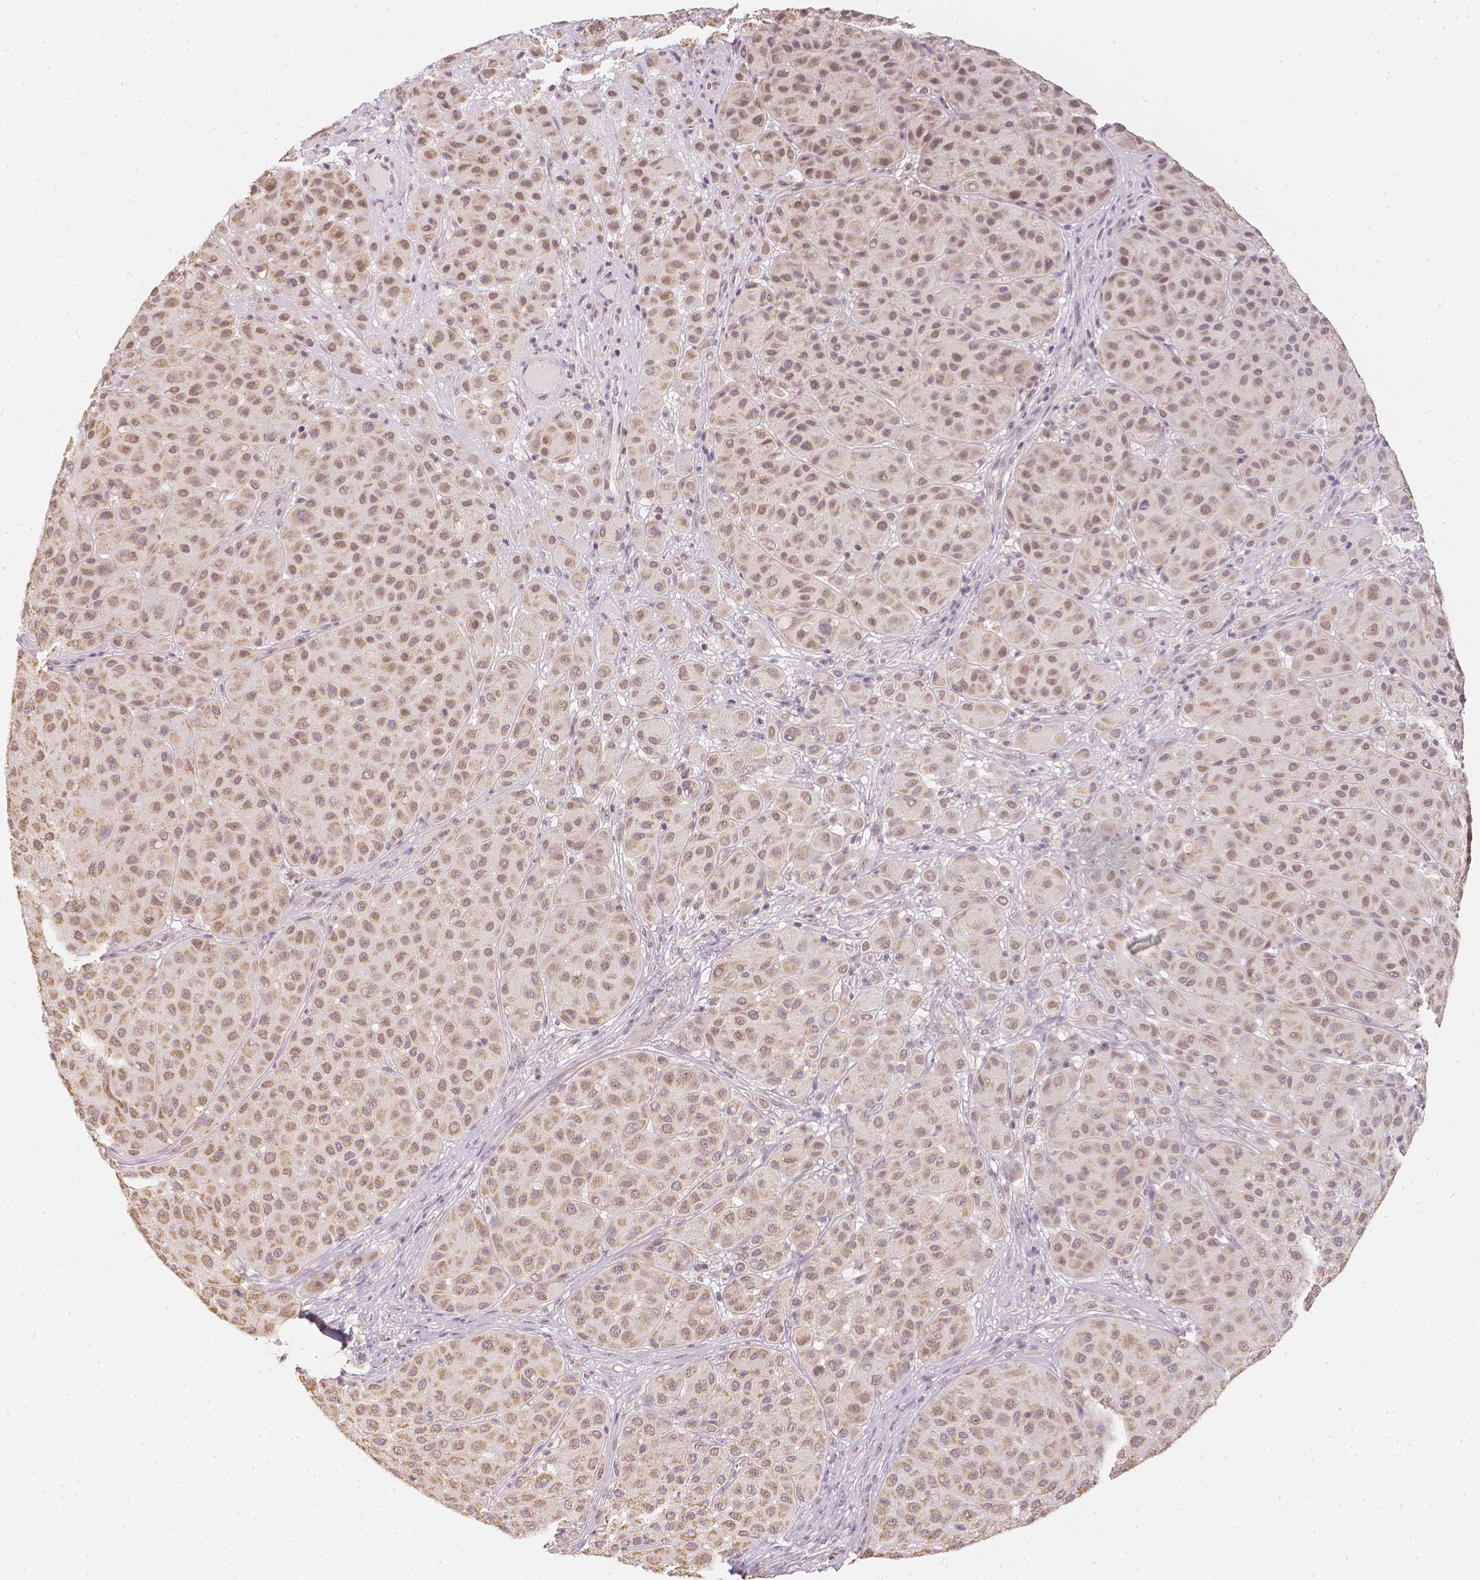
{"staining": {"intensity": "moderate", "quantity": ">75%", "location": "cytoplasmic/membranous,nuclear"}, "tissue": "melanoma", "cell_type": "Tumor cells", "image_type": "cancer", "snomed": [{"axis": "morphology", "description": "Malignant melanoma, Metastatic site"}, {"axis": "topography", "description": "Smooth muscle"}], "caption": "A brown stain highlights moderate cytoplasmic/membranous and nuclear staining of a protein in human malignant melanoma (metastatic site) tumor cells.", "gene": "NVL", "patient": {"sex": "male", "age": 41}}